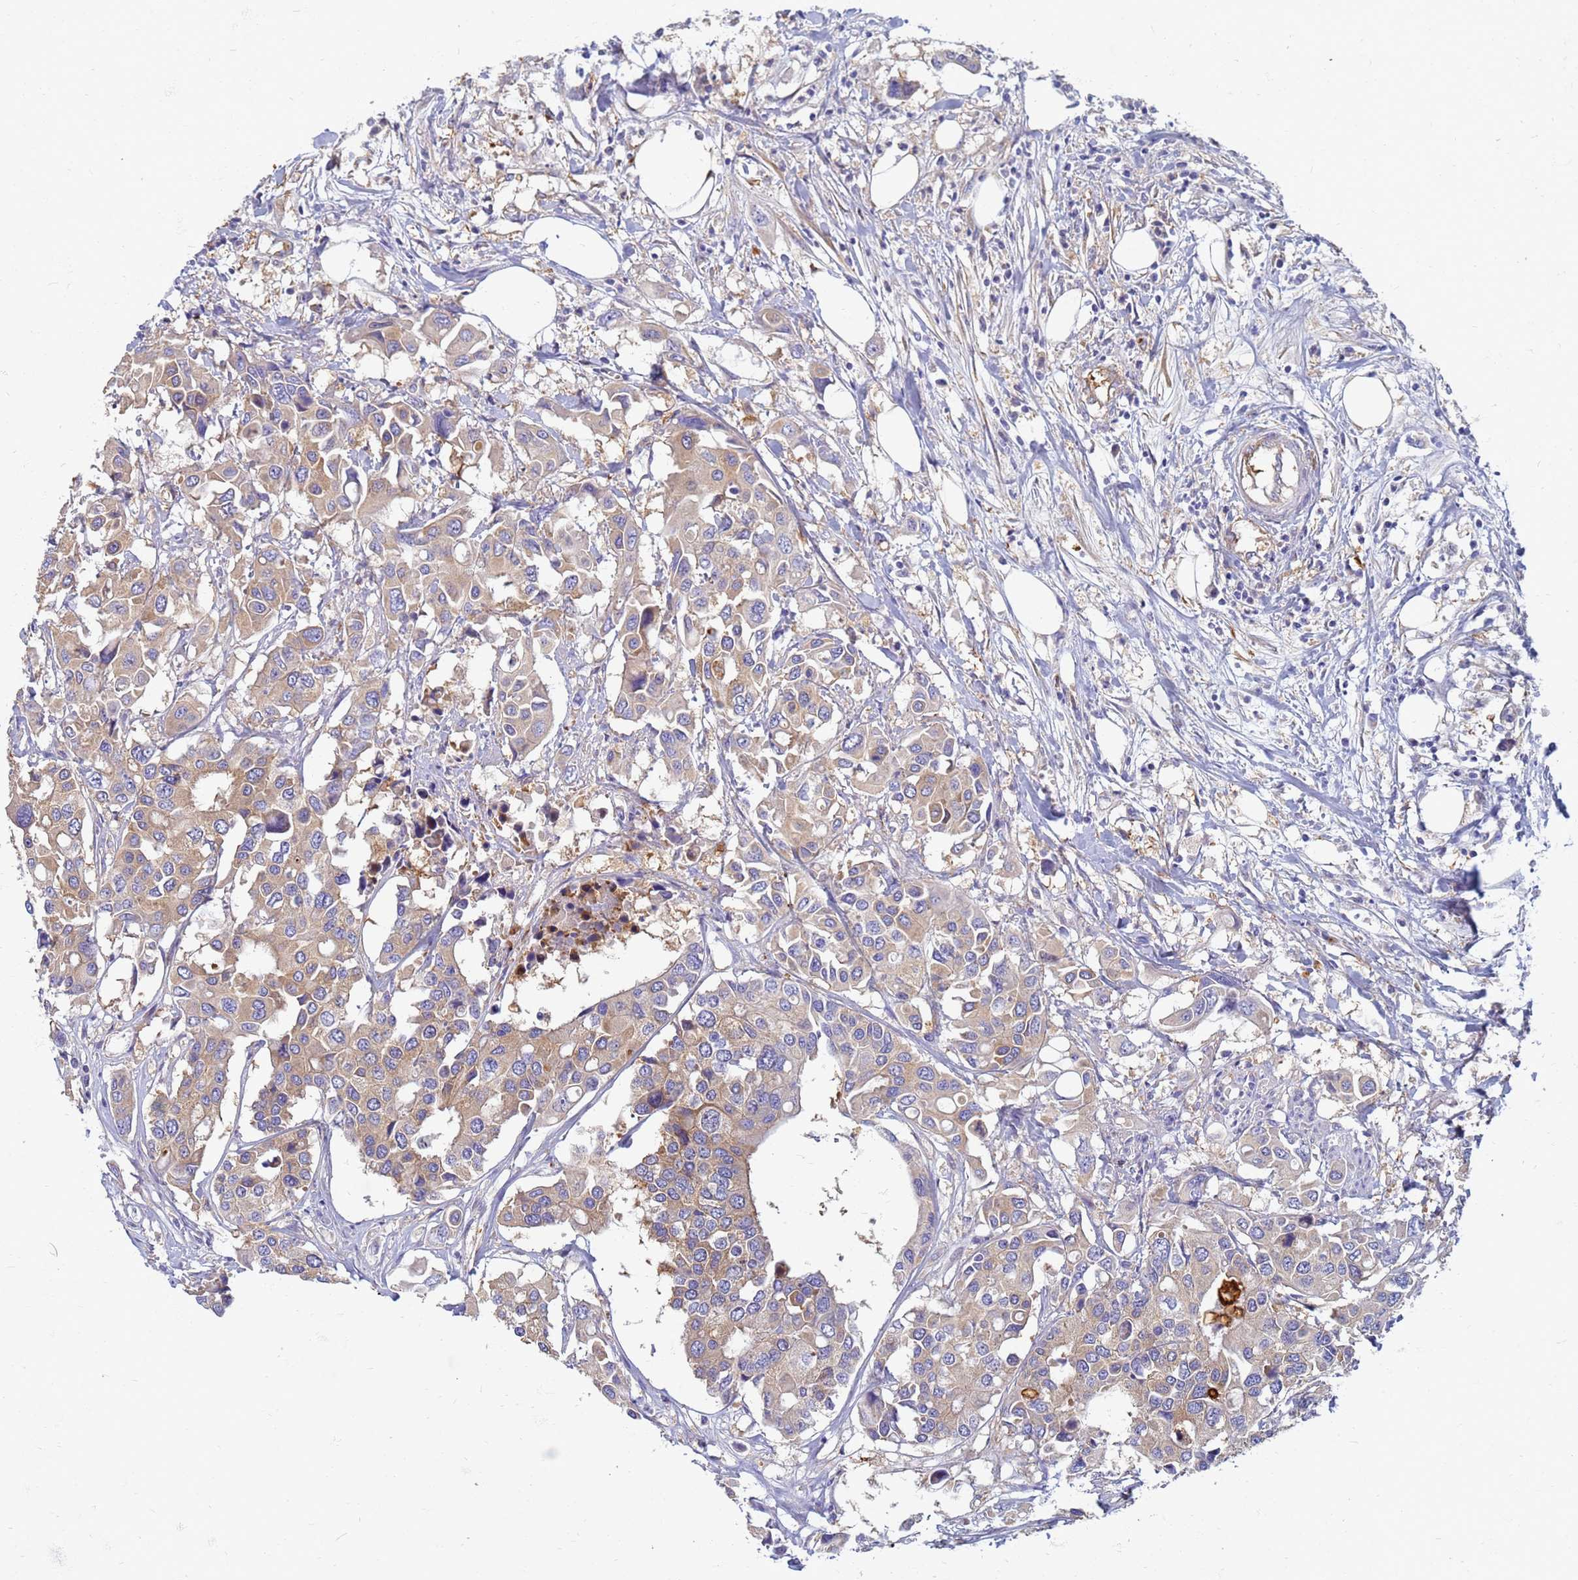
{"staining": {"intensity": "moderate", "quantity": "25%-75%", "location": "cytoplasmic/membranous"}, "tissue": "colorectal cancer", "cell_type": "Tumor cells", "image_type": "cancer", "snomed": [{"axis": "morphology", "description": "Adenocarcinoma, NOS"}, {"axis": "topography", "description": "Colon"}], "caption": "A medium amount of moderate cytoplasmic/membranous staining is seen in approximately 25%-75% of tumor cells in colorectal cancer tissue.", "gene": "EEA1", "patient": {"sex": "male", "age": 77}}